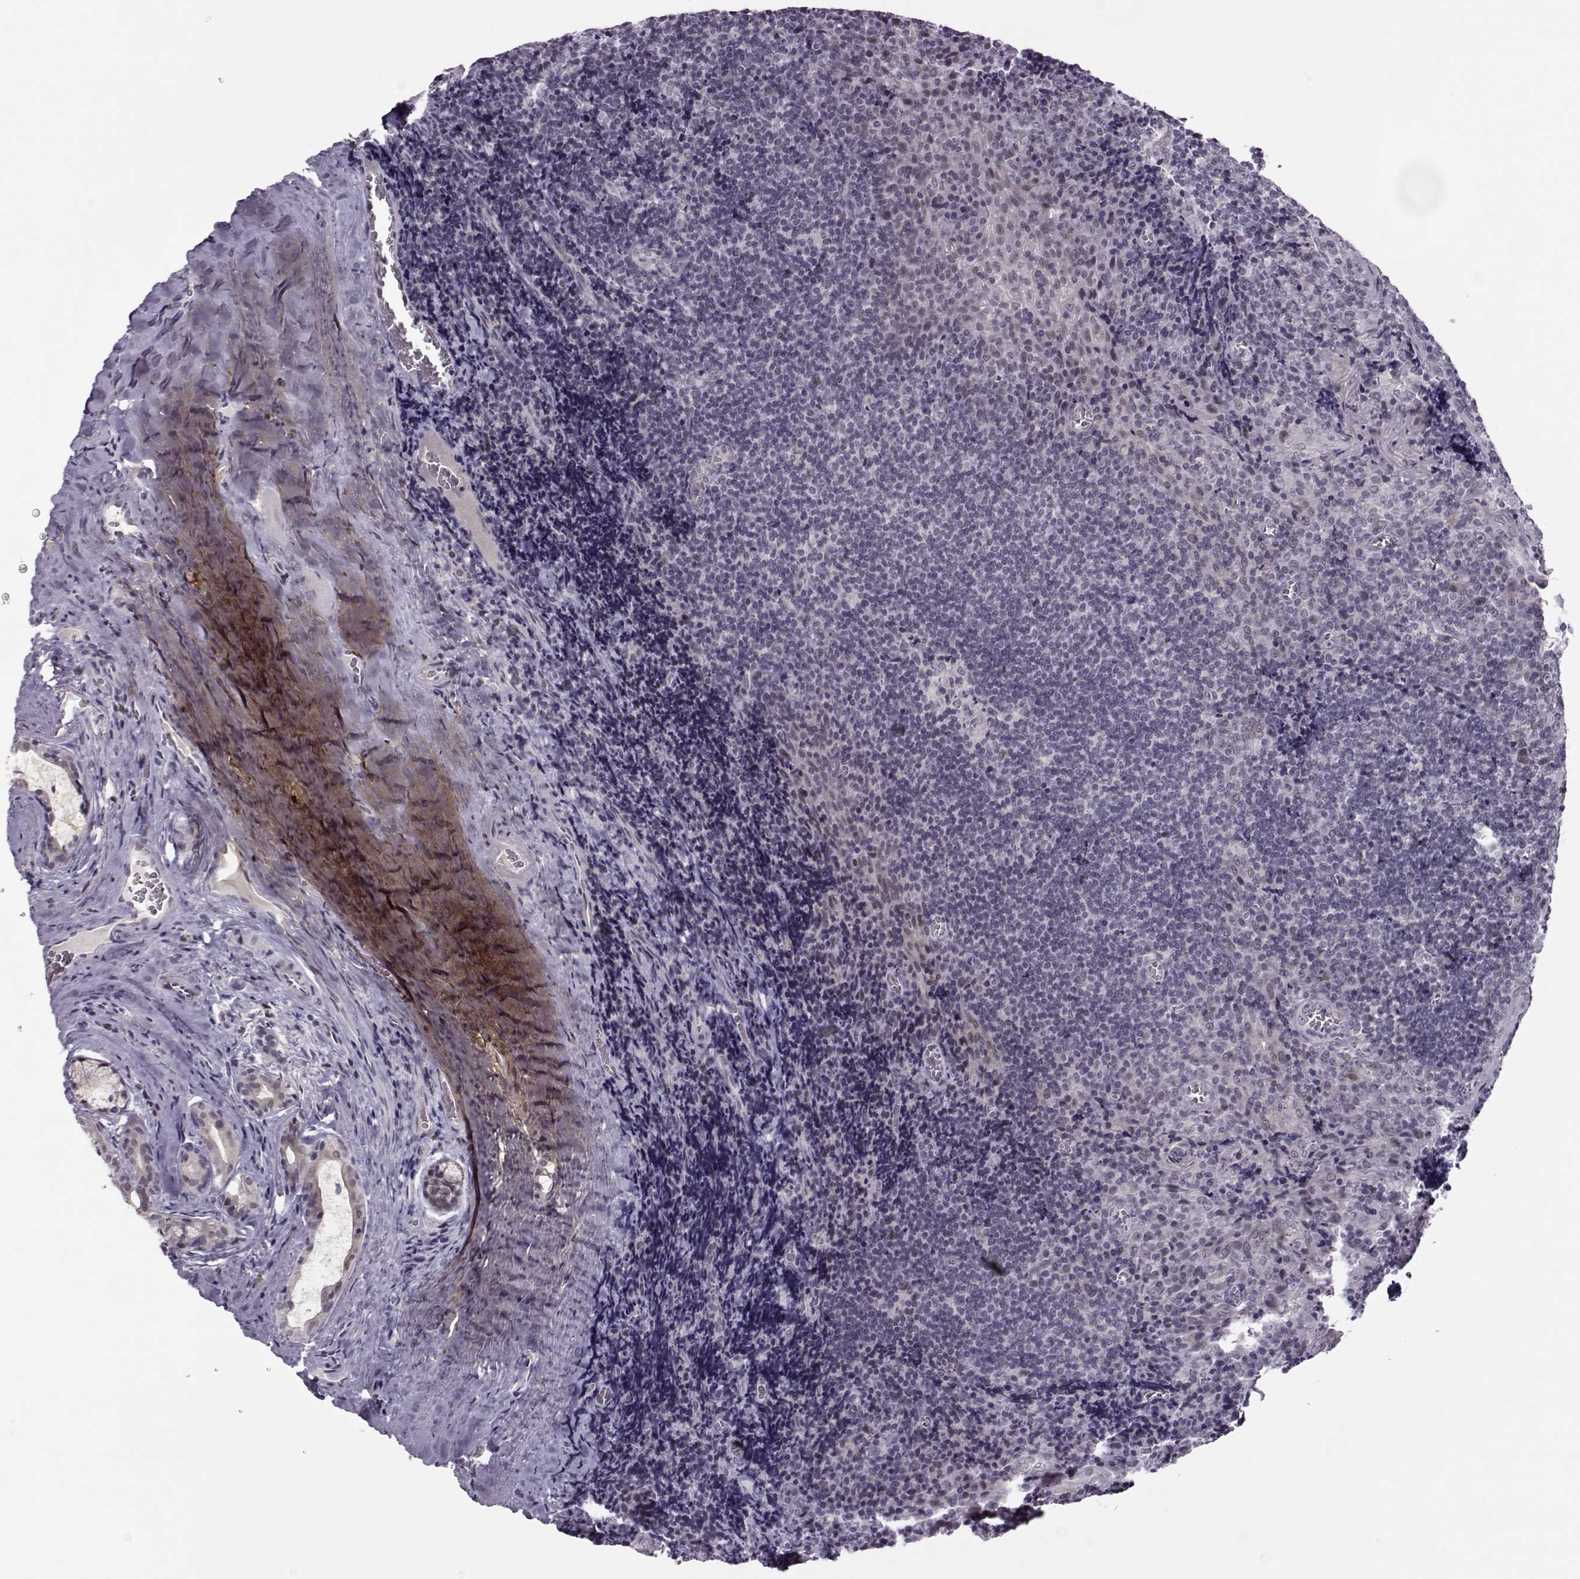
{"staining": {"intensity": "negative", "quantity": "none", "location": "none"}, "tissue": "tonsil", "cell_type": "Germinal center cells", "image_type": "normal", "snomed": [{"axis": "morphology", "description": "Normal tissue, NOS"}, {"axis": "morphology", "description": "Inflammation, NOS"}, {"axis": "topography", "description": "Tonsil"}], "caption": "The IHC micrograph has no significant expression in germinal center cells of tonsil. (DAB (3,3'-diaminobenzidine) immunohistochemistry (IHC) with hematoxylin counter stain).", "gene": "LIN28A", "patient": {"sex": "female", "age": 31}}